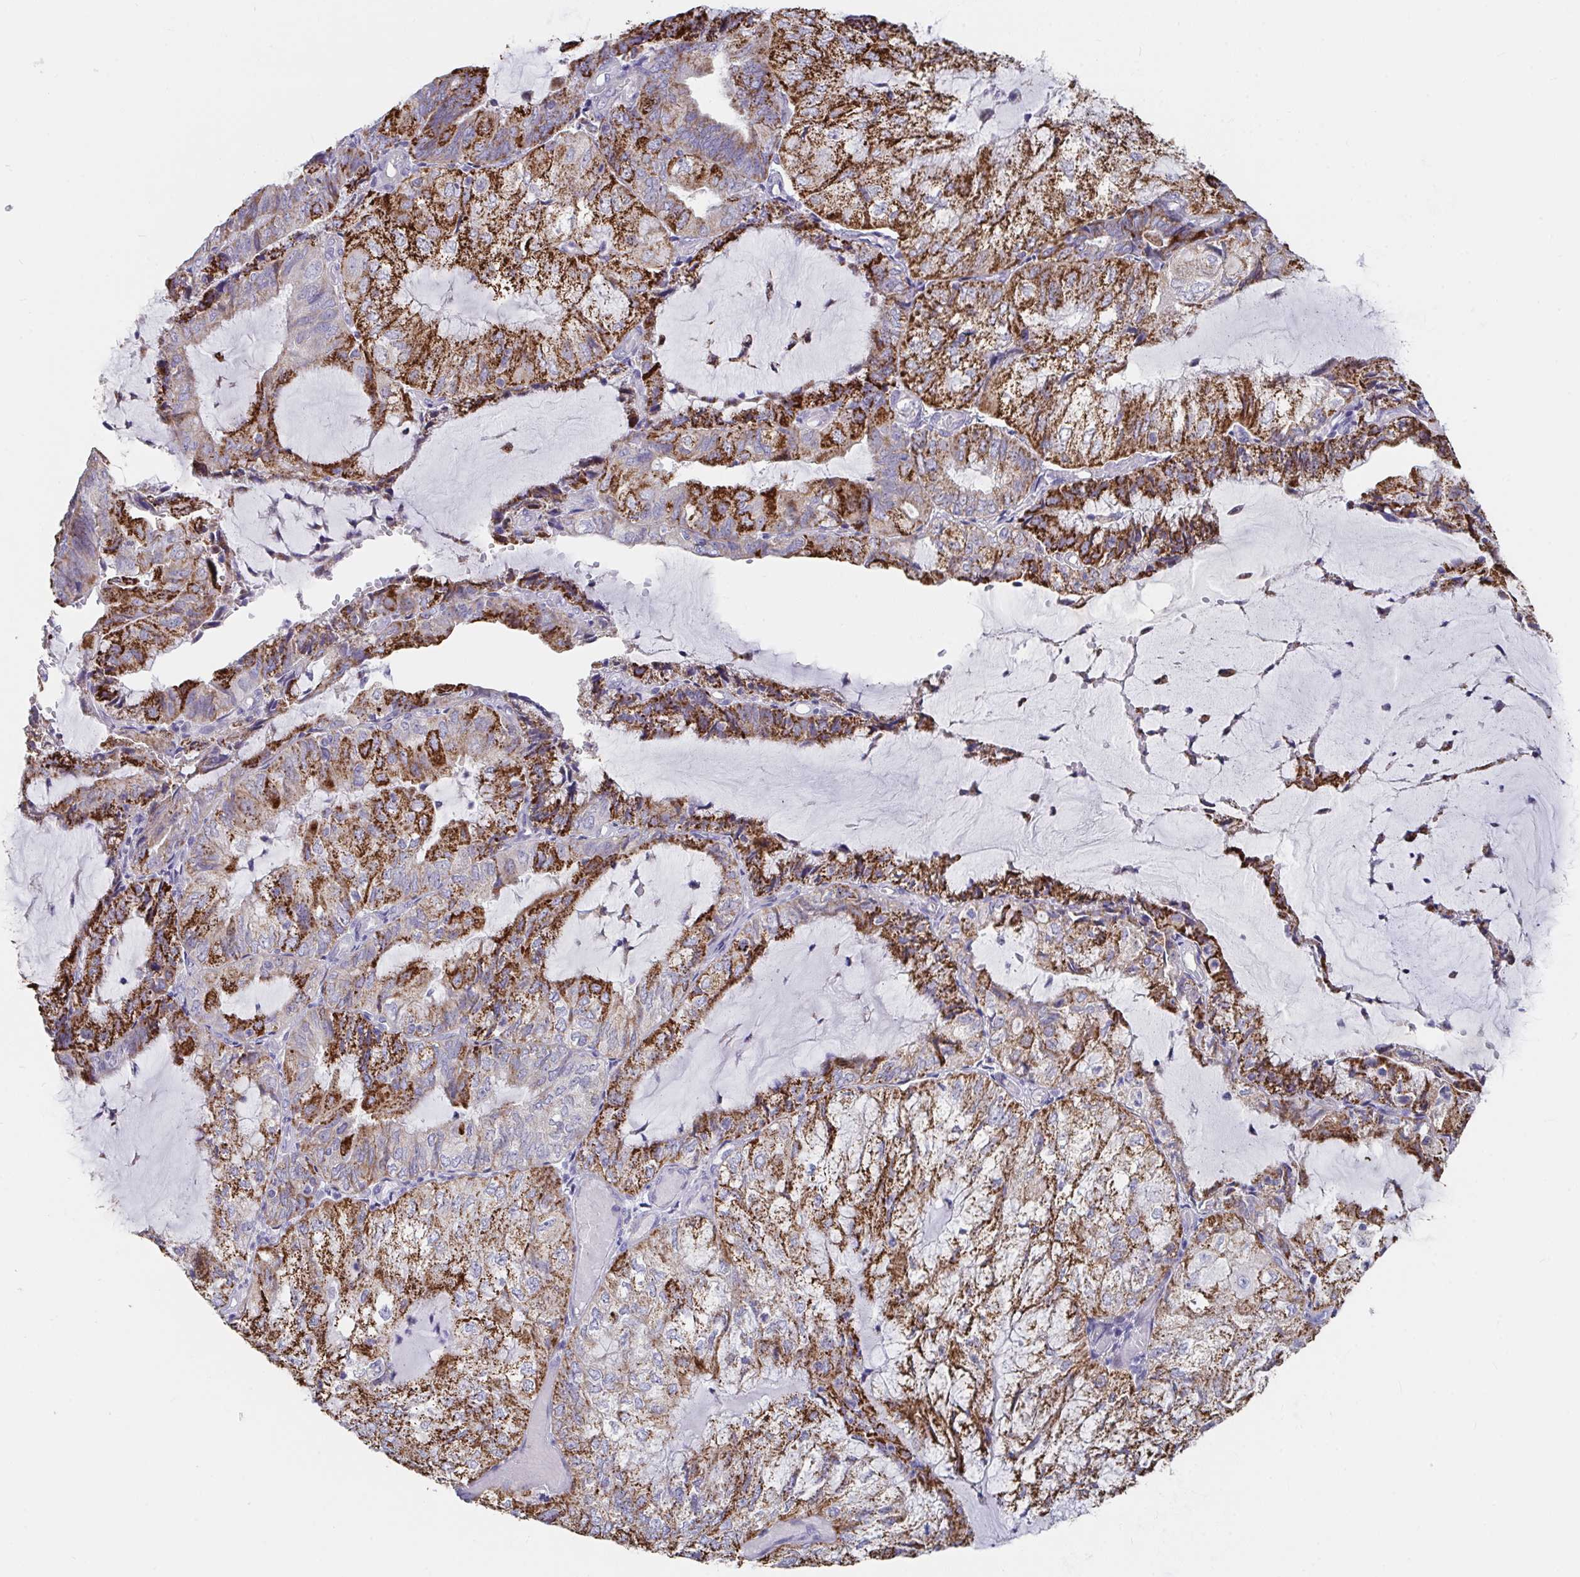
{"staining": {"intensity": "strong", "quantity": ">75%", "location": "cytoplasmic/membranous"}, "tissue": "endometrial cancer", "cell_type": "Tumor cells", "image_type": "cancer", "snomed": [{"axis": "morphology", "description": "Adenocarcinoma, NOS"}, {"axis": "topography", "description": "Endometrium"}], "caption": "A micrograph of endometrial cancer stained for a protein shows strong cytoplasmic/membranous brown staining in tumor cells. Using DAB (brown) and hematoxylin (blue) stains, captured at high magnification using brightfield microscopy.", "gene": "FAM156B", "patient": {"sex": "female", "age": 81}}